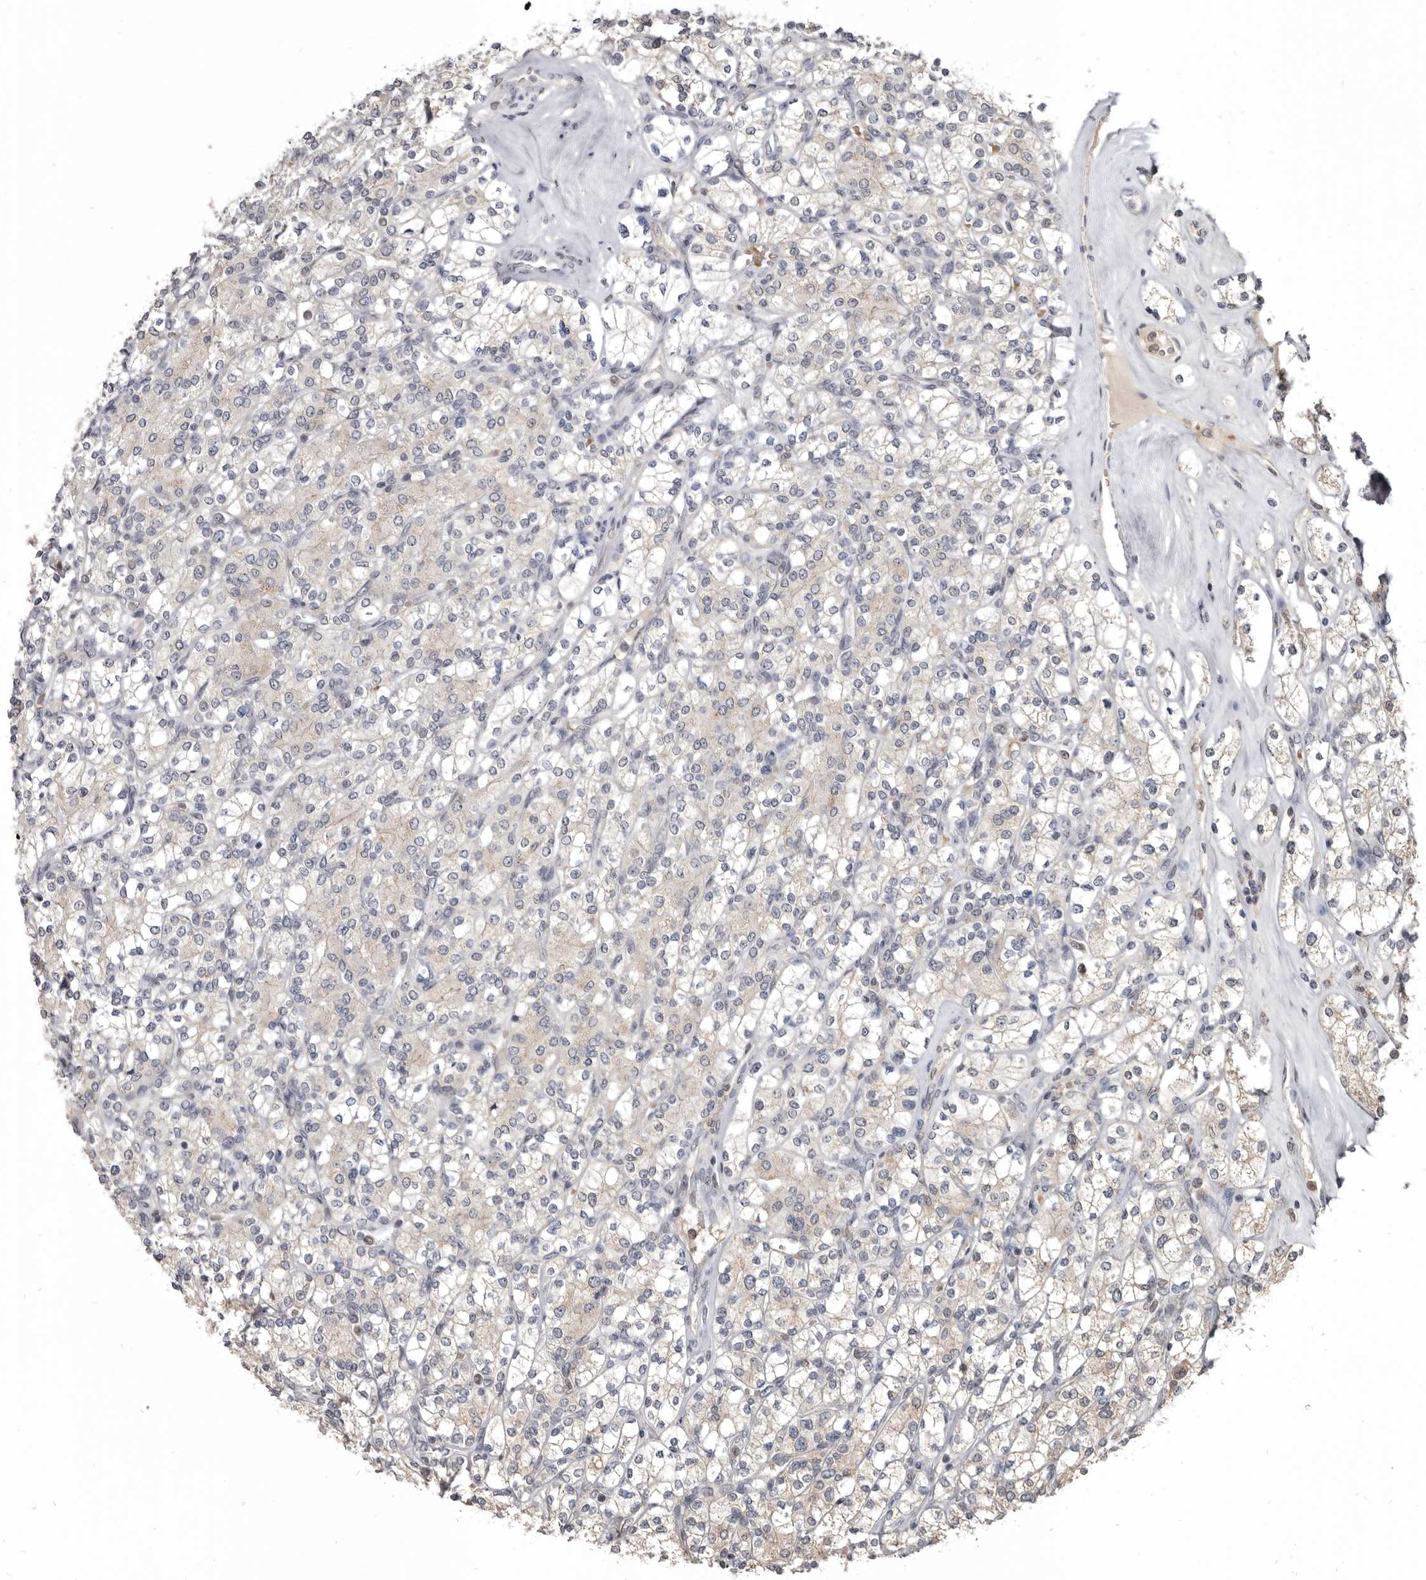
{"staining": {"intensity": "negative", "quantity": "none", "location": "none"}, "tissue": "renal cancer", "cell_type": "Tumor cells", "image_type": "cancer", "snomed": [{"axis": "morphology", "description": "Adenocarcinoma, NOS"}, {"axis": "topography", "description": "Kidney"}], "caption": "IHC of renal adenocarcinoma shows no positivity in tumor cells.", "gene": "CGN", "patient": {"sex": "male", "age": 77}}